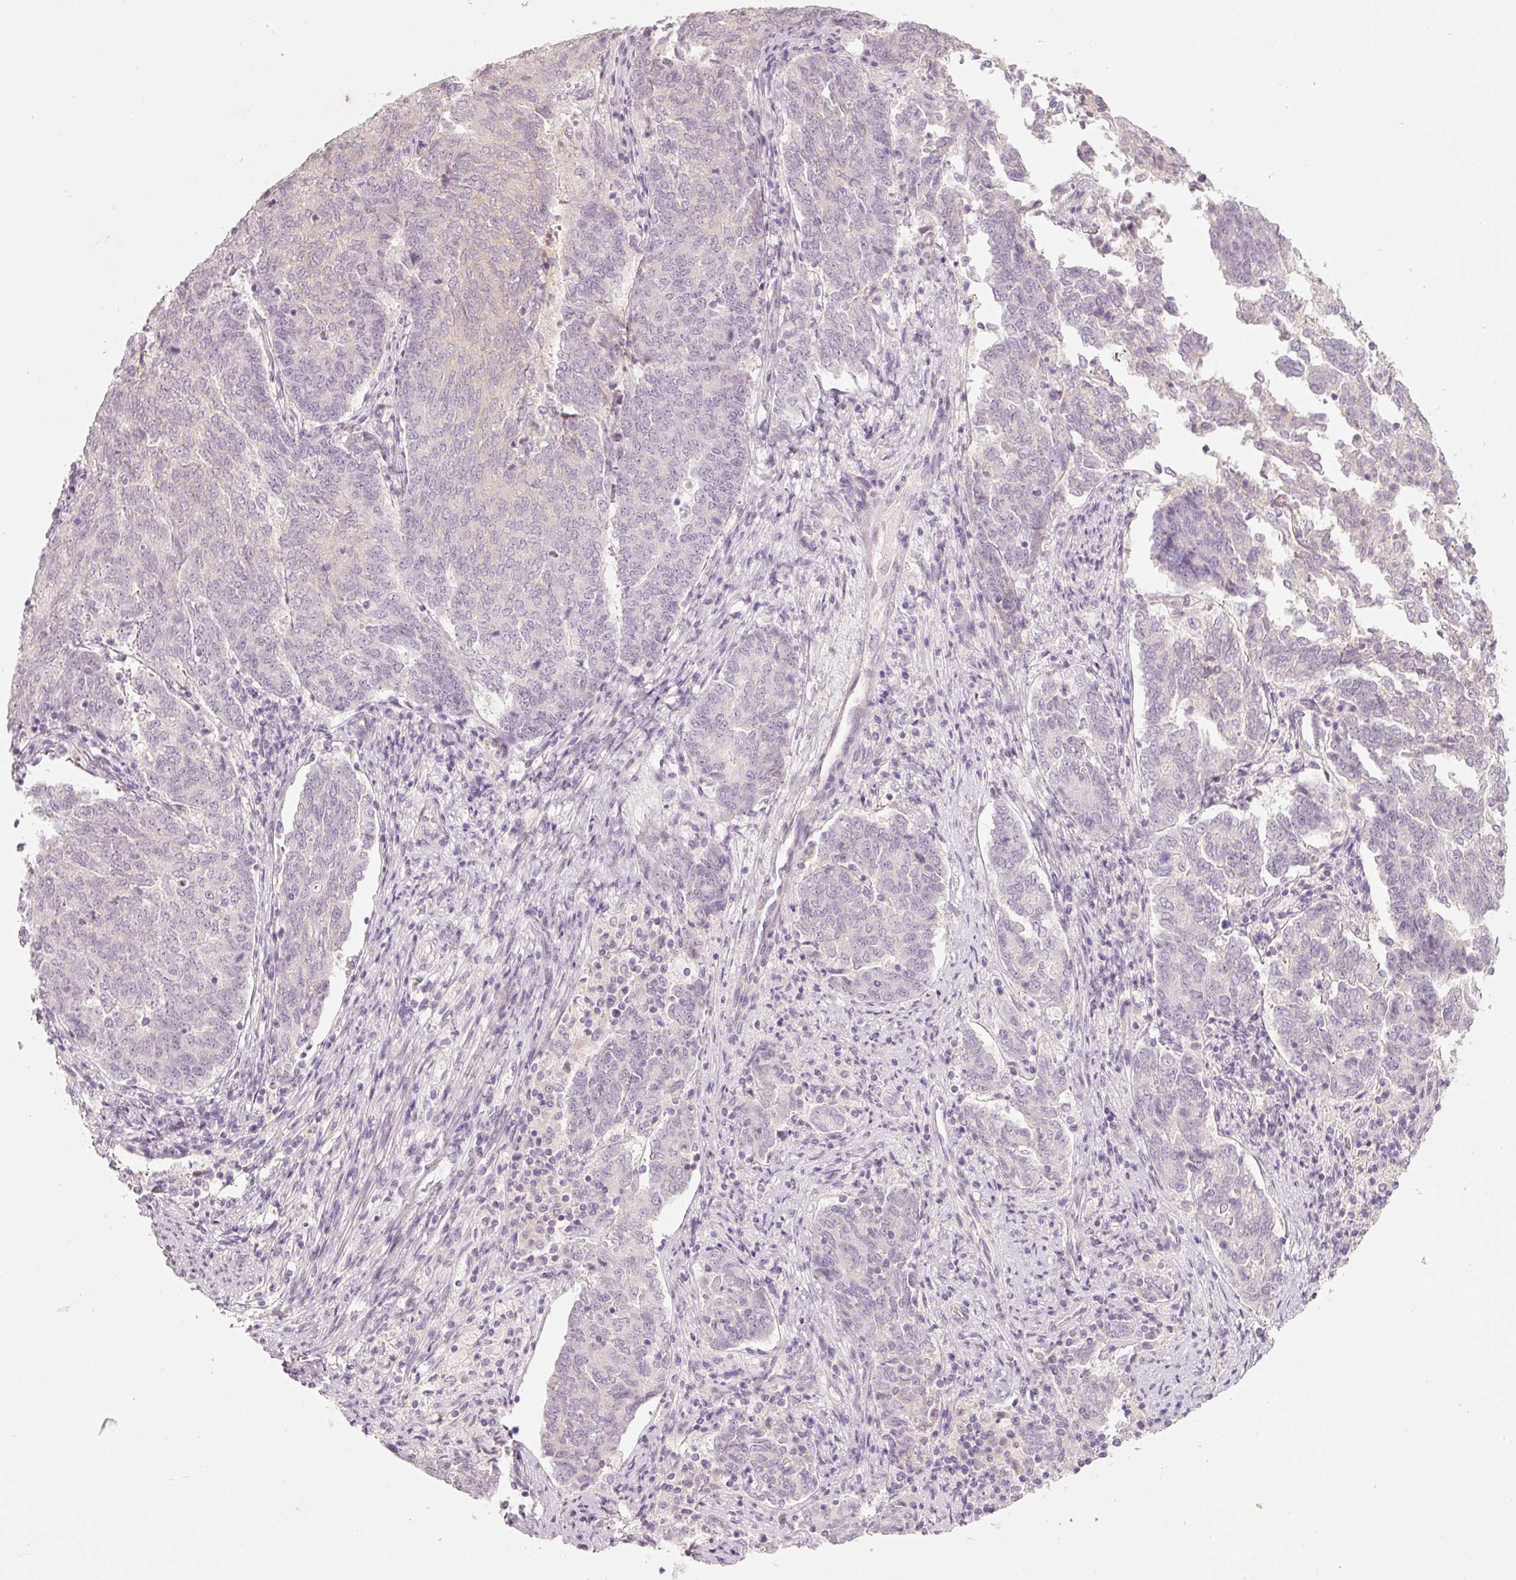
{"staining": {"intensity": "negative", "quantity": "none", "location": "none"}, "tissue": "endometrial cancer", "cell_type": "Tumor cells", "image_type": "cancer", "snomed": [{"axis": "morphology", "description": "Adenocarcinoma, NOS"}, {"axis": "topography", "description": "Endometrium"}], "caption": "Tumor cells show no significant staining in endometrial cancer (adenocarcinoma).", "gene": "STEAP1", "patient": {"sex": "female", "age": 80}}